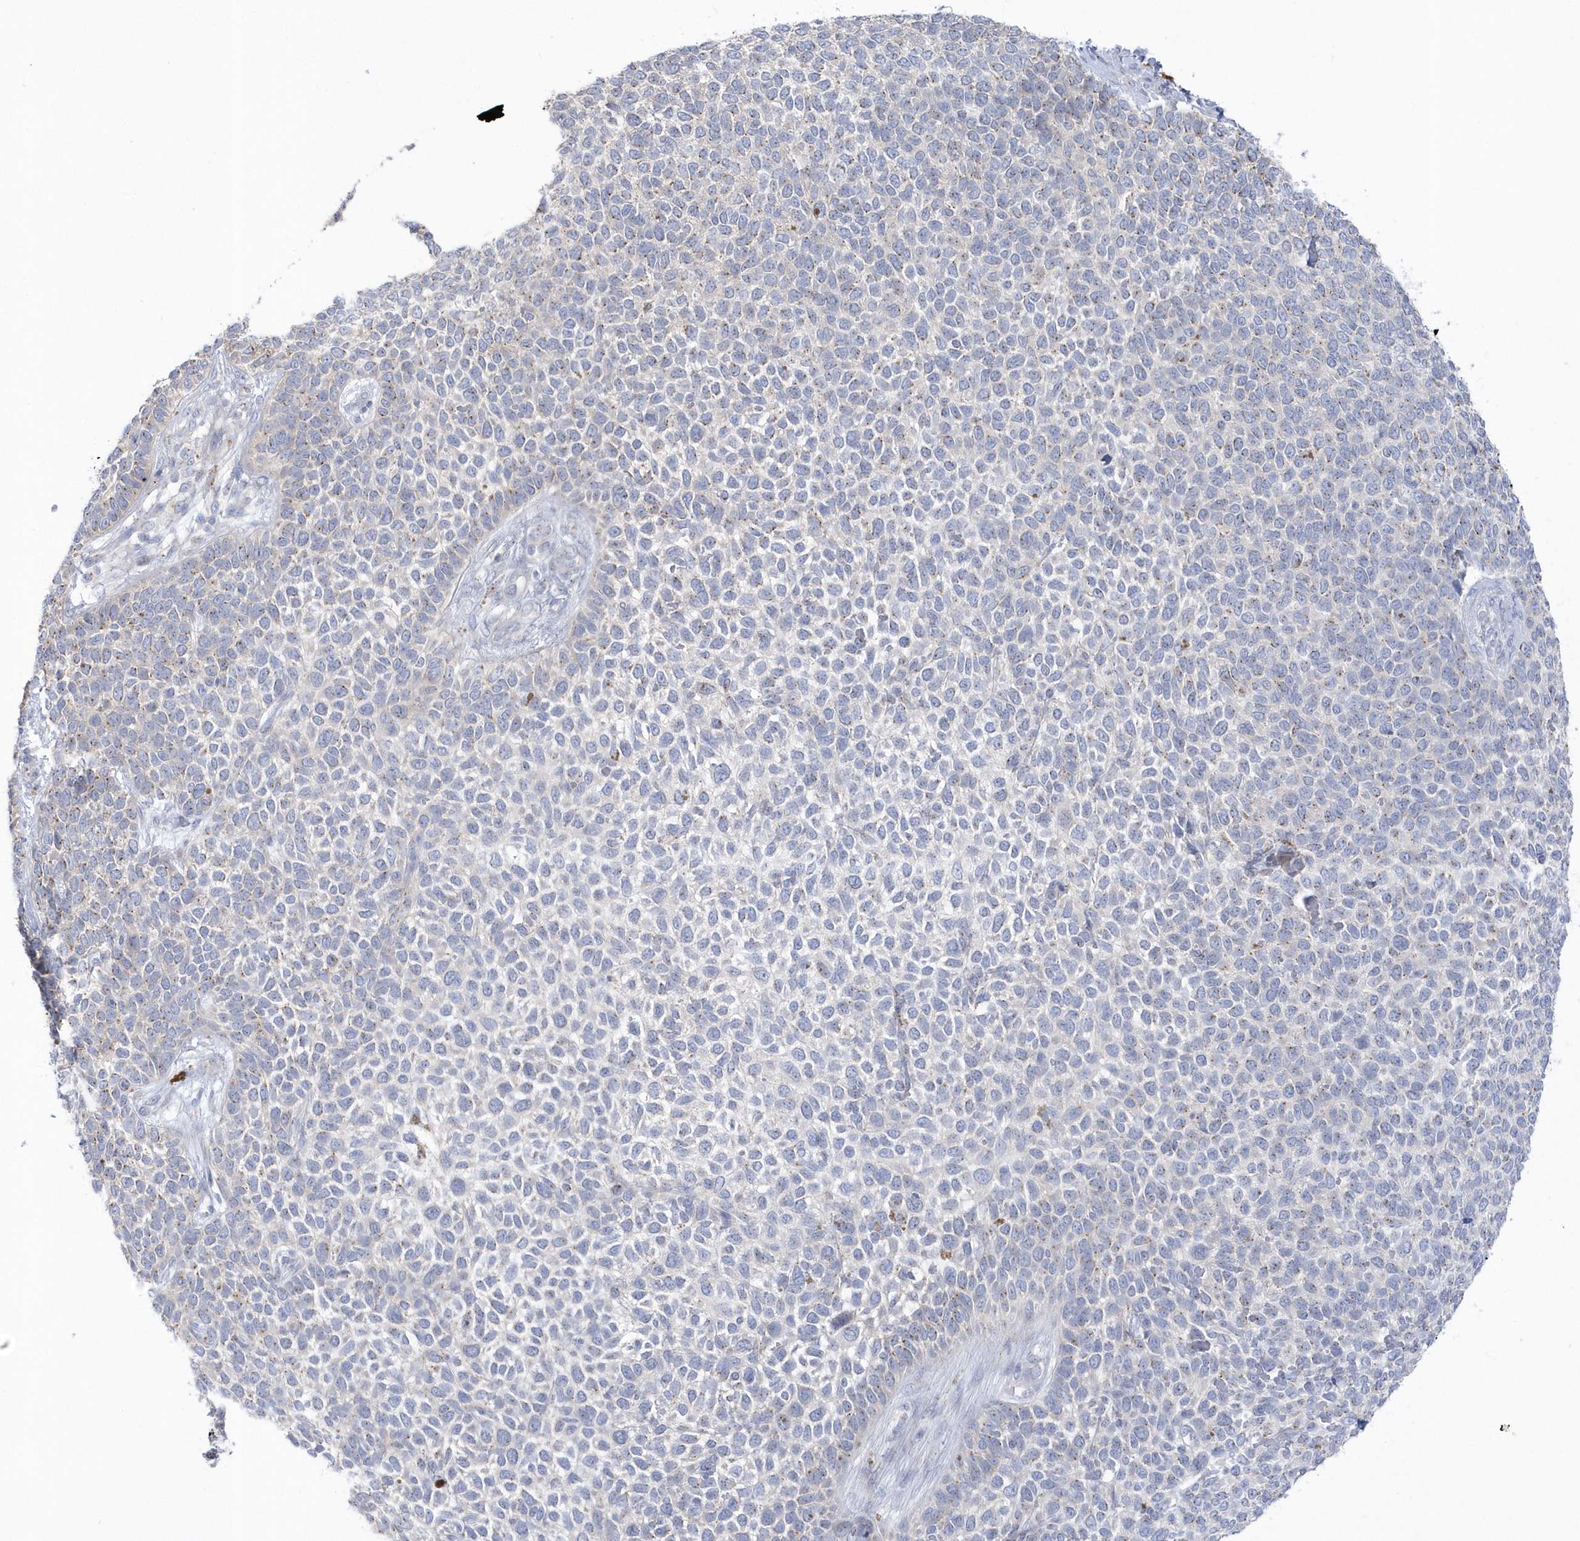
{"staining": {"intensity": "weak", "quantity": "25%-75%", "location": "cytoplasmic/membranous"}, "tissue": "skin cancer", "cell_type": "Tumor cells", "image_type": "cancer", "snomed": [{"axis": "morphology", "description": "Basal cell carcinoma"}, {"axis": "topography", "description": "Skin"}], "caption": "Skin cancer (basal cell carcinoma) was stained to show a protein in brown. There is low levels of weak cytoplasmic/membranous staining in about 25%-75% of tumor cells.", "gene": "SEMA3D", "patient": {"sex": "female", "age": 84}}